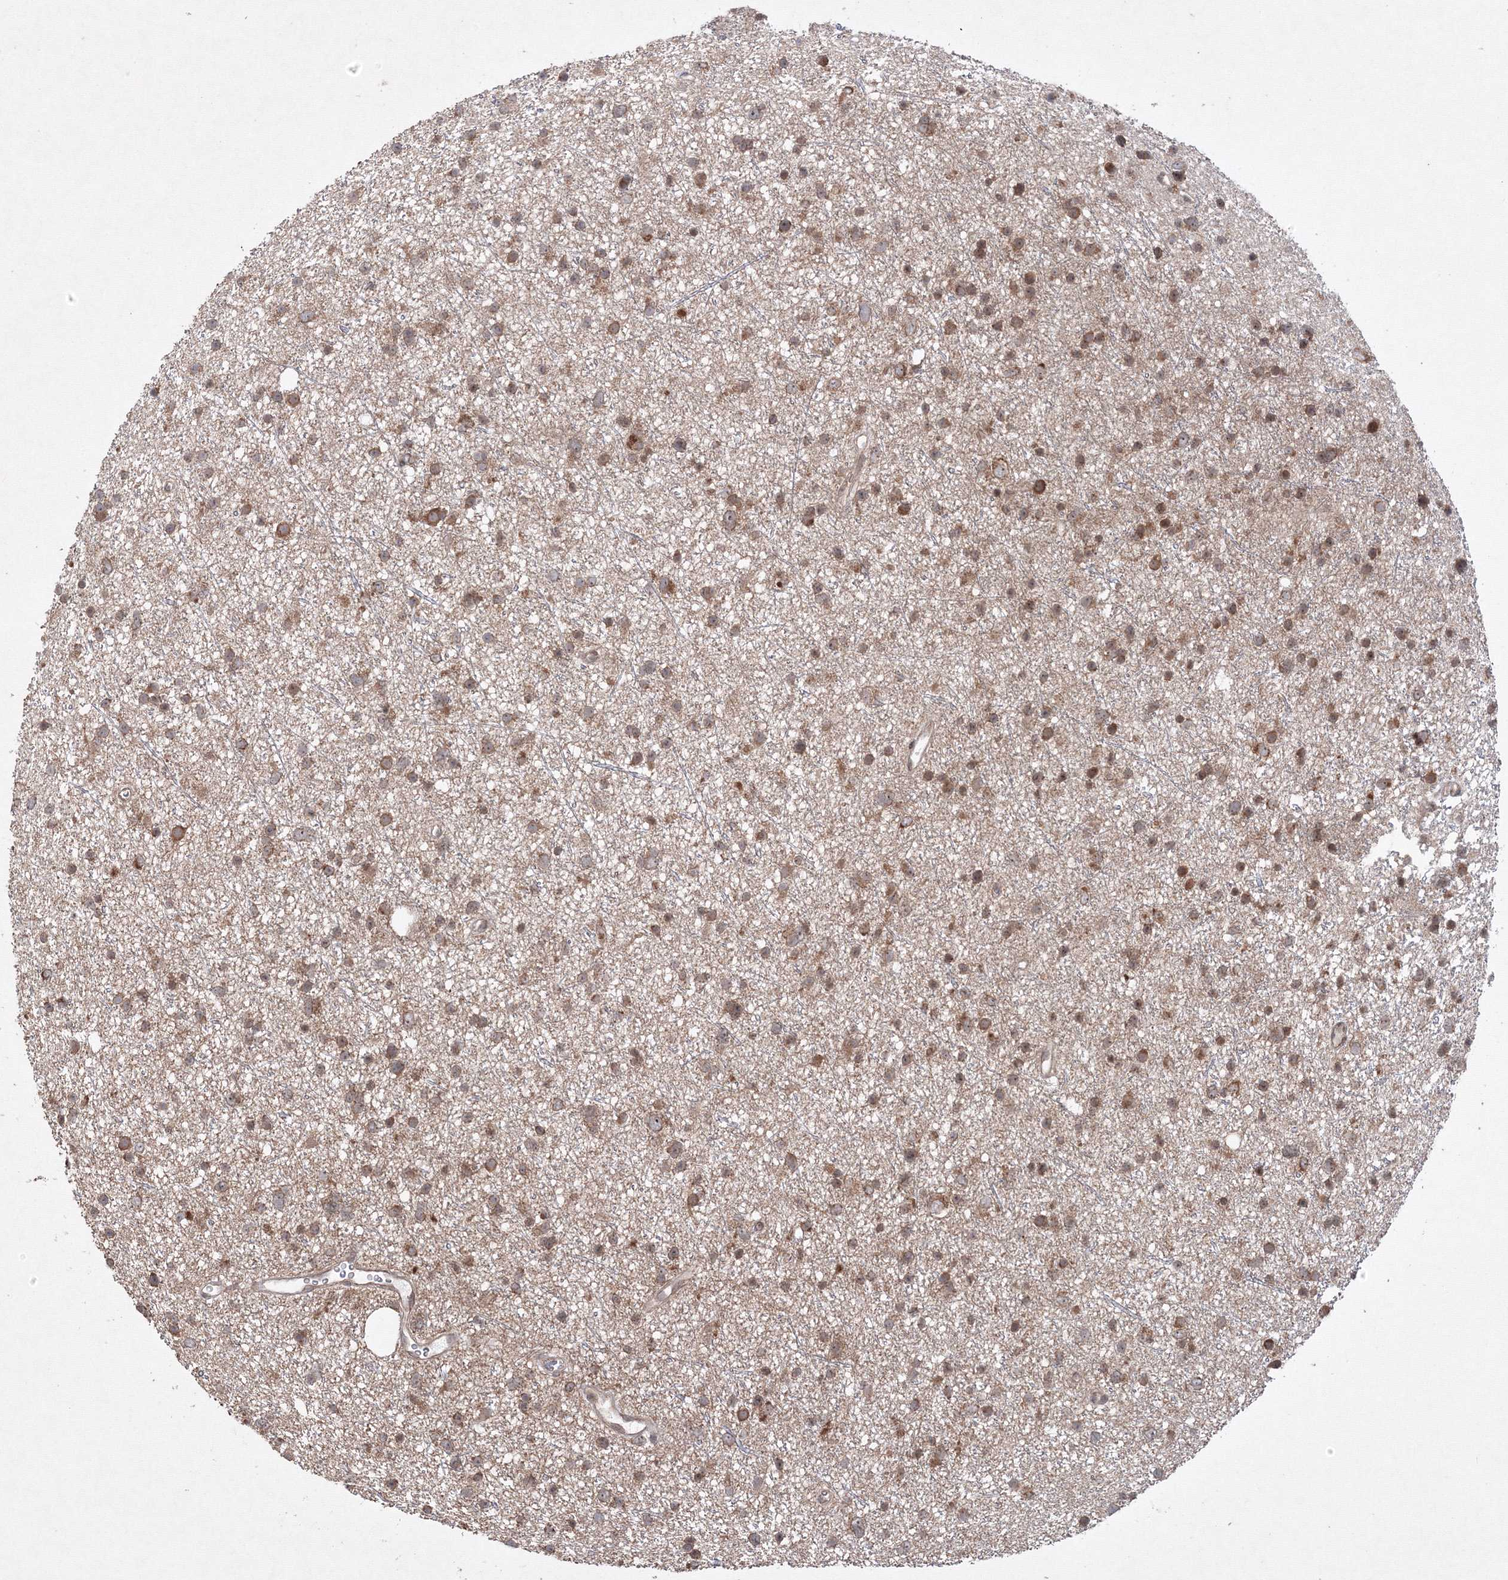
{"staining": {"intensity": "moderate", "quantity": ">75%", "location": "cytoplasmic/membranous"}, "tissue": "glioma", "cell_type": "Tumor cells", "image_type": "cancer", "snomed": [{"axis": "morphology", "description": "Glioma, malignant, Low grade"}, {"axis": "topography", "description": "Cerebral cortex"}], "caption": "Malignant glioma (low-grade) stained with immunohistochemistry (IHC) exhibits moderate cytoplasmic/membranous expression in approximately >75% of tumor cells.", "gene": "MKRN2", "patient": {"sex": "female", "age": 39}}